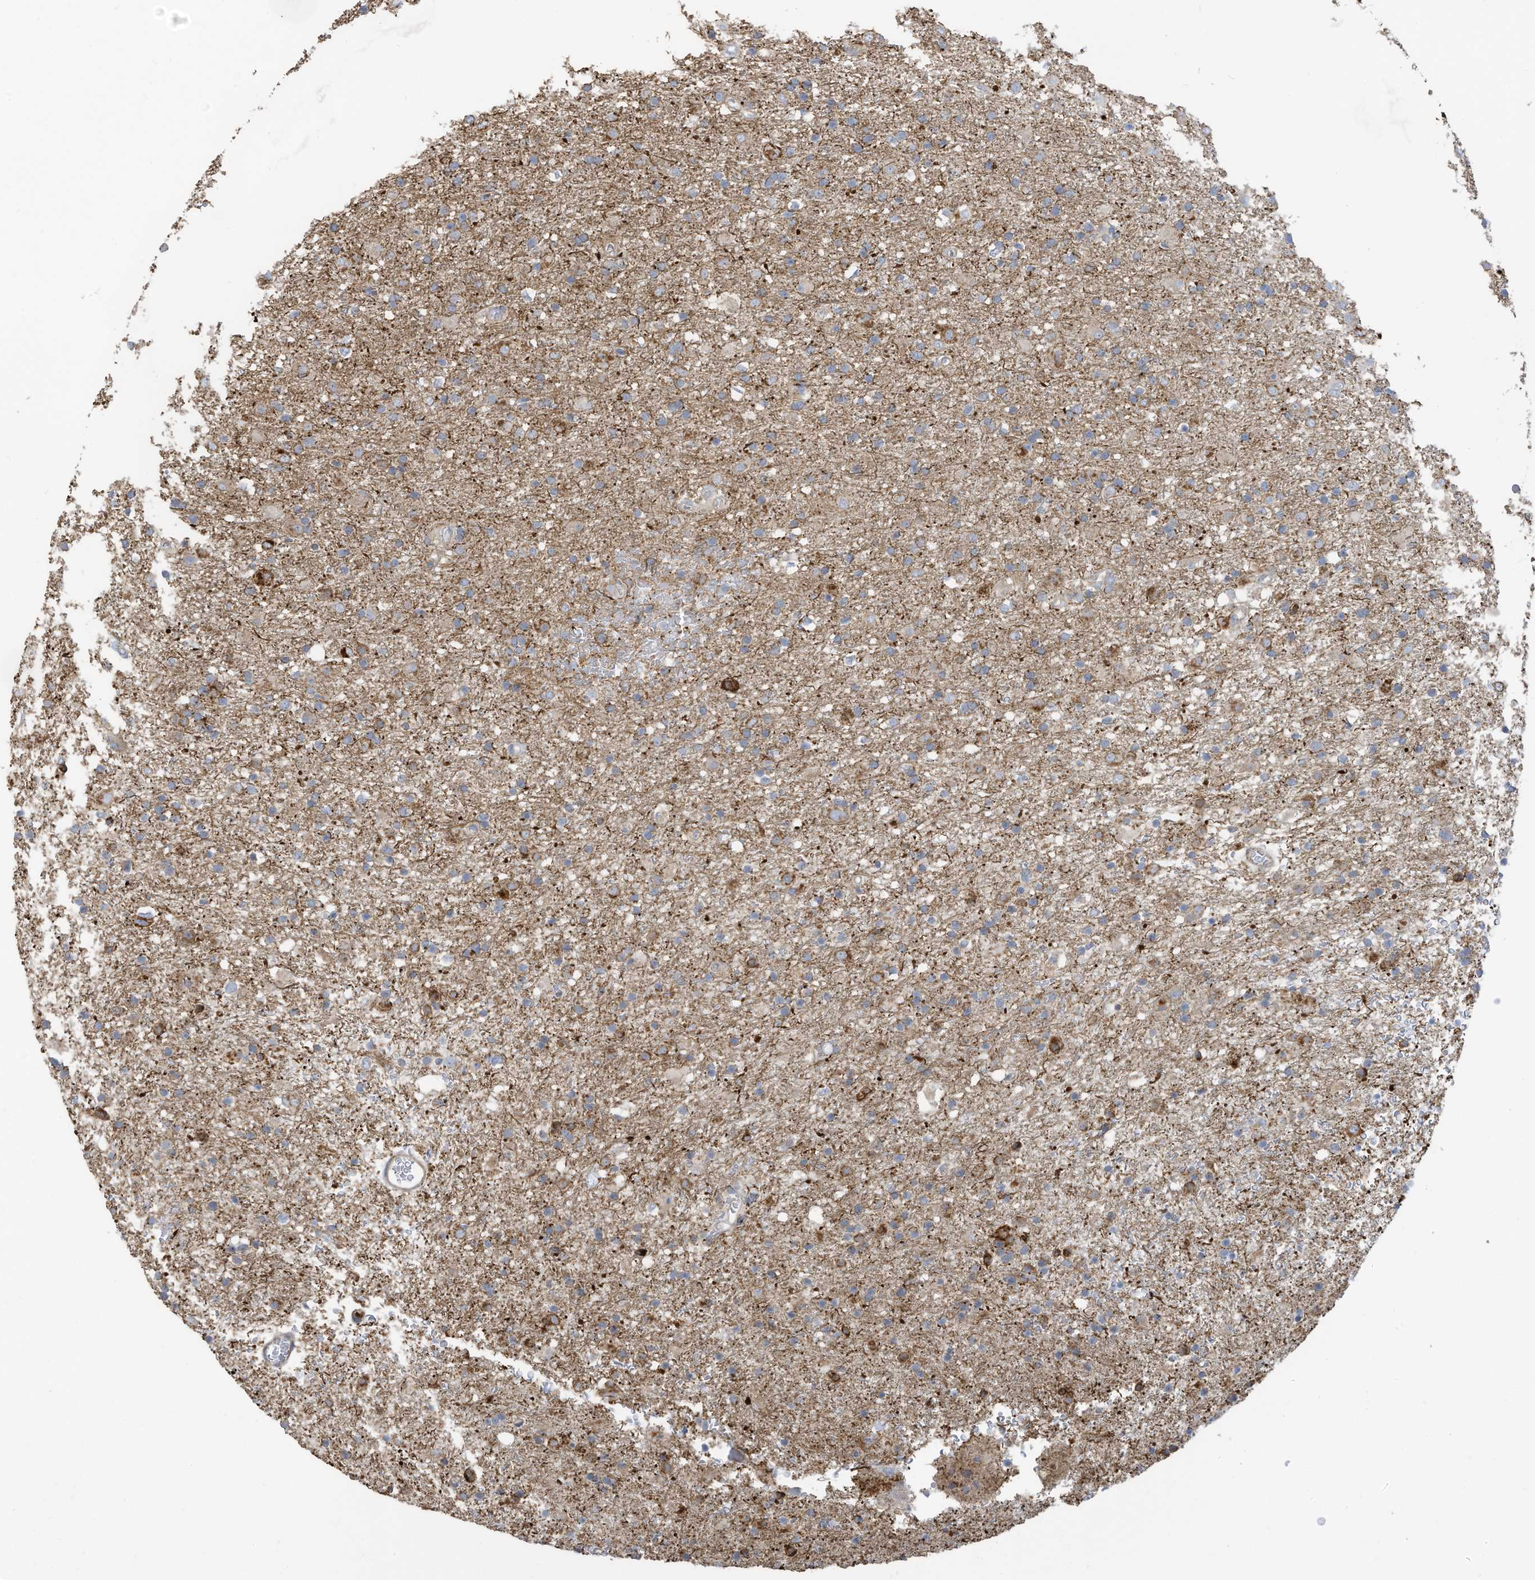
{"staining": {"intensity": "negative", "quantity": "none", "location": "none"}, "tissue": "glioma", "cell_type": "Tumor cells", "image_type": "cancer", "snomed": [{"axis": "morphology", "description": "Glioma, malignant, Low grade"}, {"axis": "topography", "description": "Brain"}], "caption": "Glioma was stained to show a protein in brown. There is no significant staining in tumor cells.", "gene": "GTPBP2", "patient": {"sex": "male", "age": 65}}